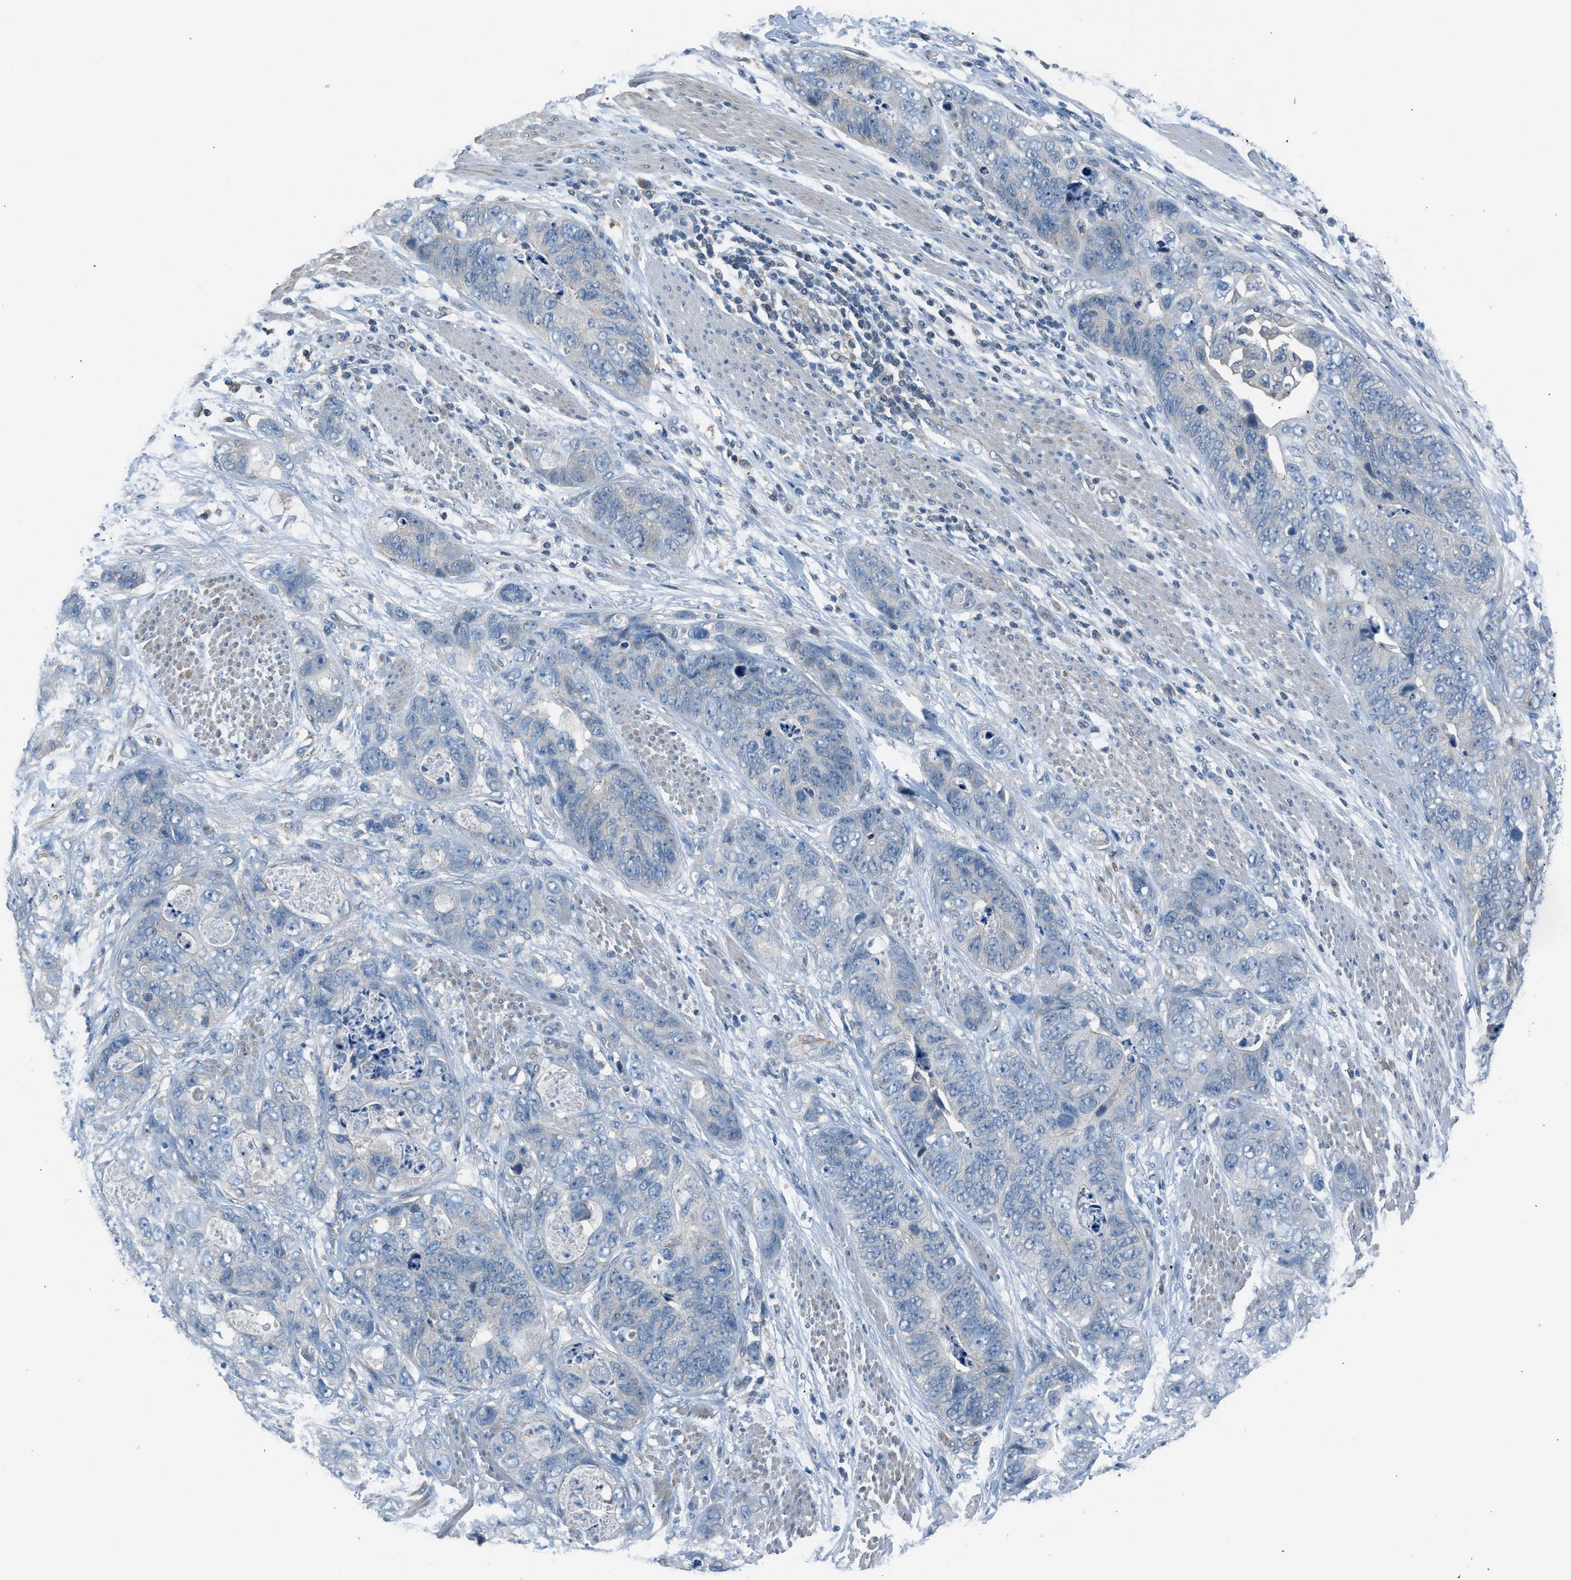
{"staining": {"intensity": "negative", "quantity": "none", "location": "none"}, "tissue": "stomach cancer", "cell_type": "Tumor cells", "image_type": "cancer", "snomed": [{"axis": "morphology", "description": "Adenocarcinoma, NOS"}, {"axis": "topography", "description": "Stomach"}], "caption": "This is an immunohistochemistry photomicrograph of stomach adenocarcinoma. There is no expression in tumor cells.", "gene": "LMLN", "patient": {"sex": "female", "age": 89}}